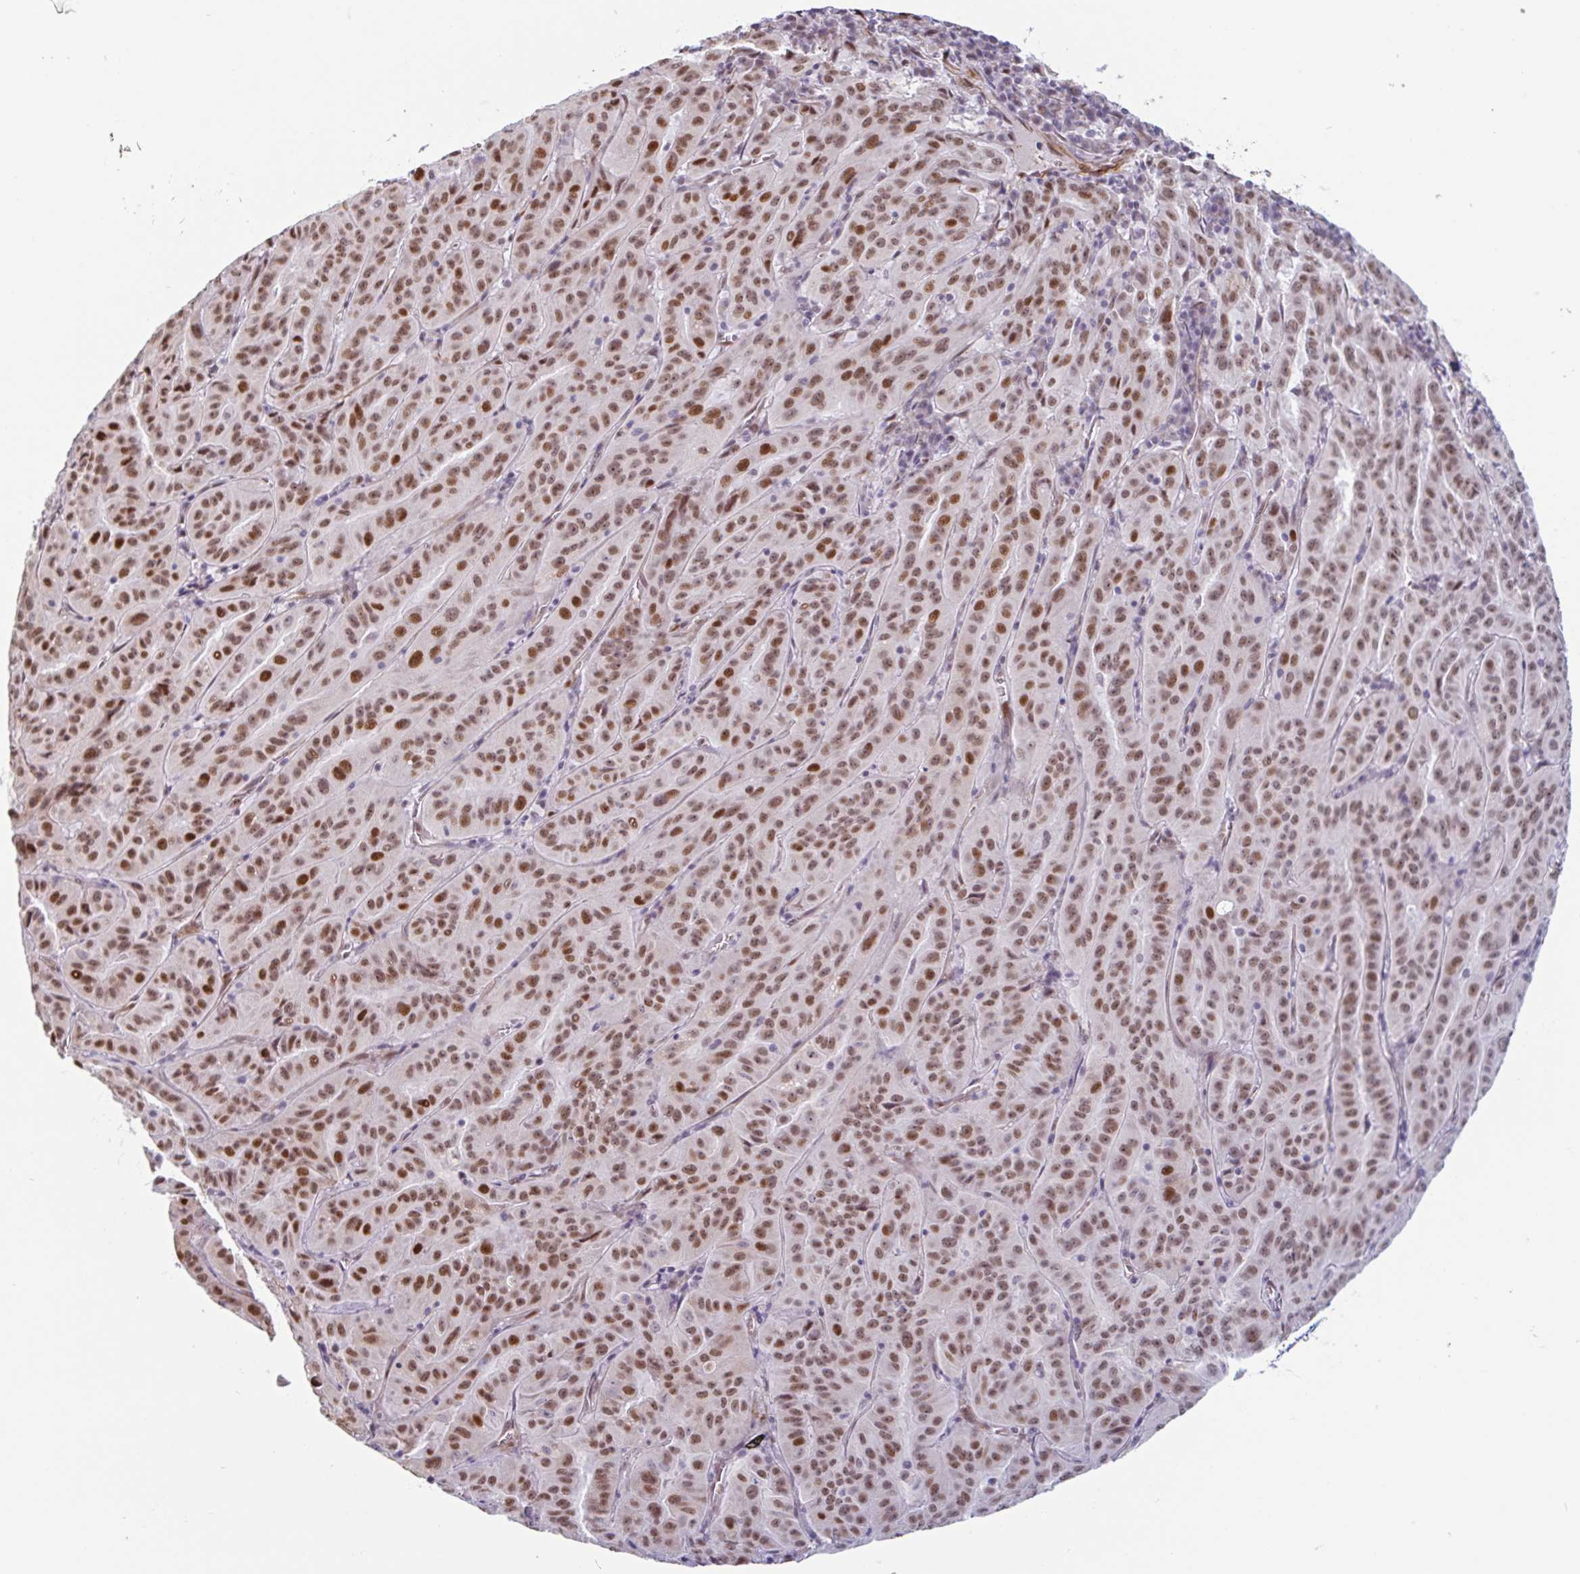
{"staining": {"intensity": "moderate", "quantity": ">75%", "location": "nuclear"}, "tissue": "pancreatic cancer", "cell_type": "Tumor cells", "image_type": "cancer", "snomed": [{"axis": "morphology", "description": "Adenocarcinoma, NOS"}, {"axis": "topography", "description": "Pancreas"}], "caption": "Immunohistochemical staining of pancreatic adenocarcinoma reveals medium levels of moderate nuclear expression in about >75% of tumor cells.", "gene": "TMEM119", "patient": {"sex": "male", "age": 63}}